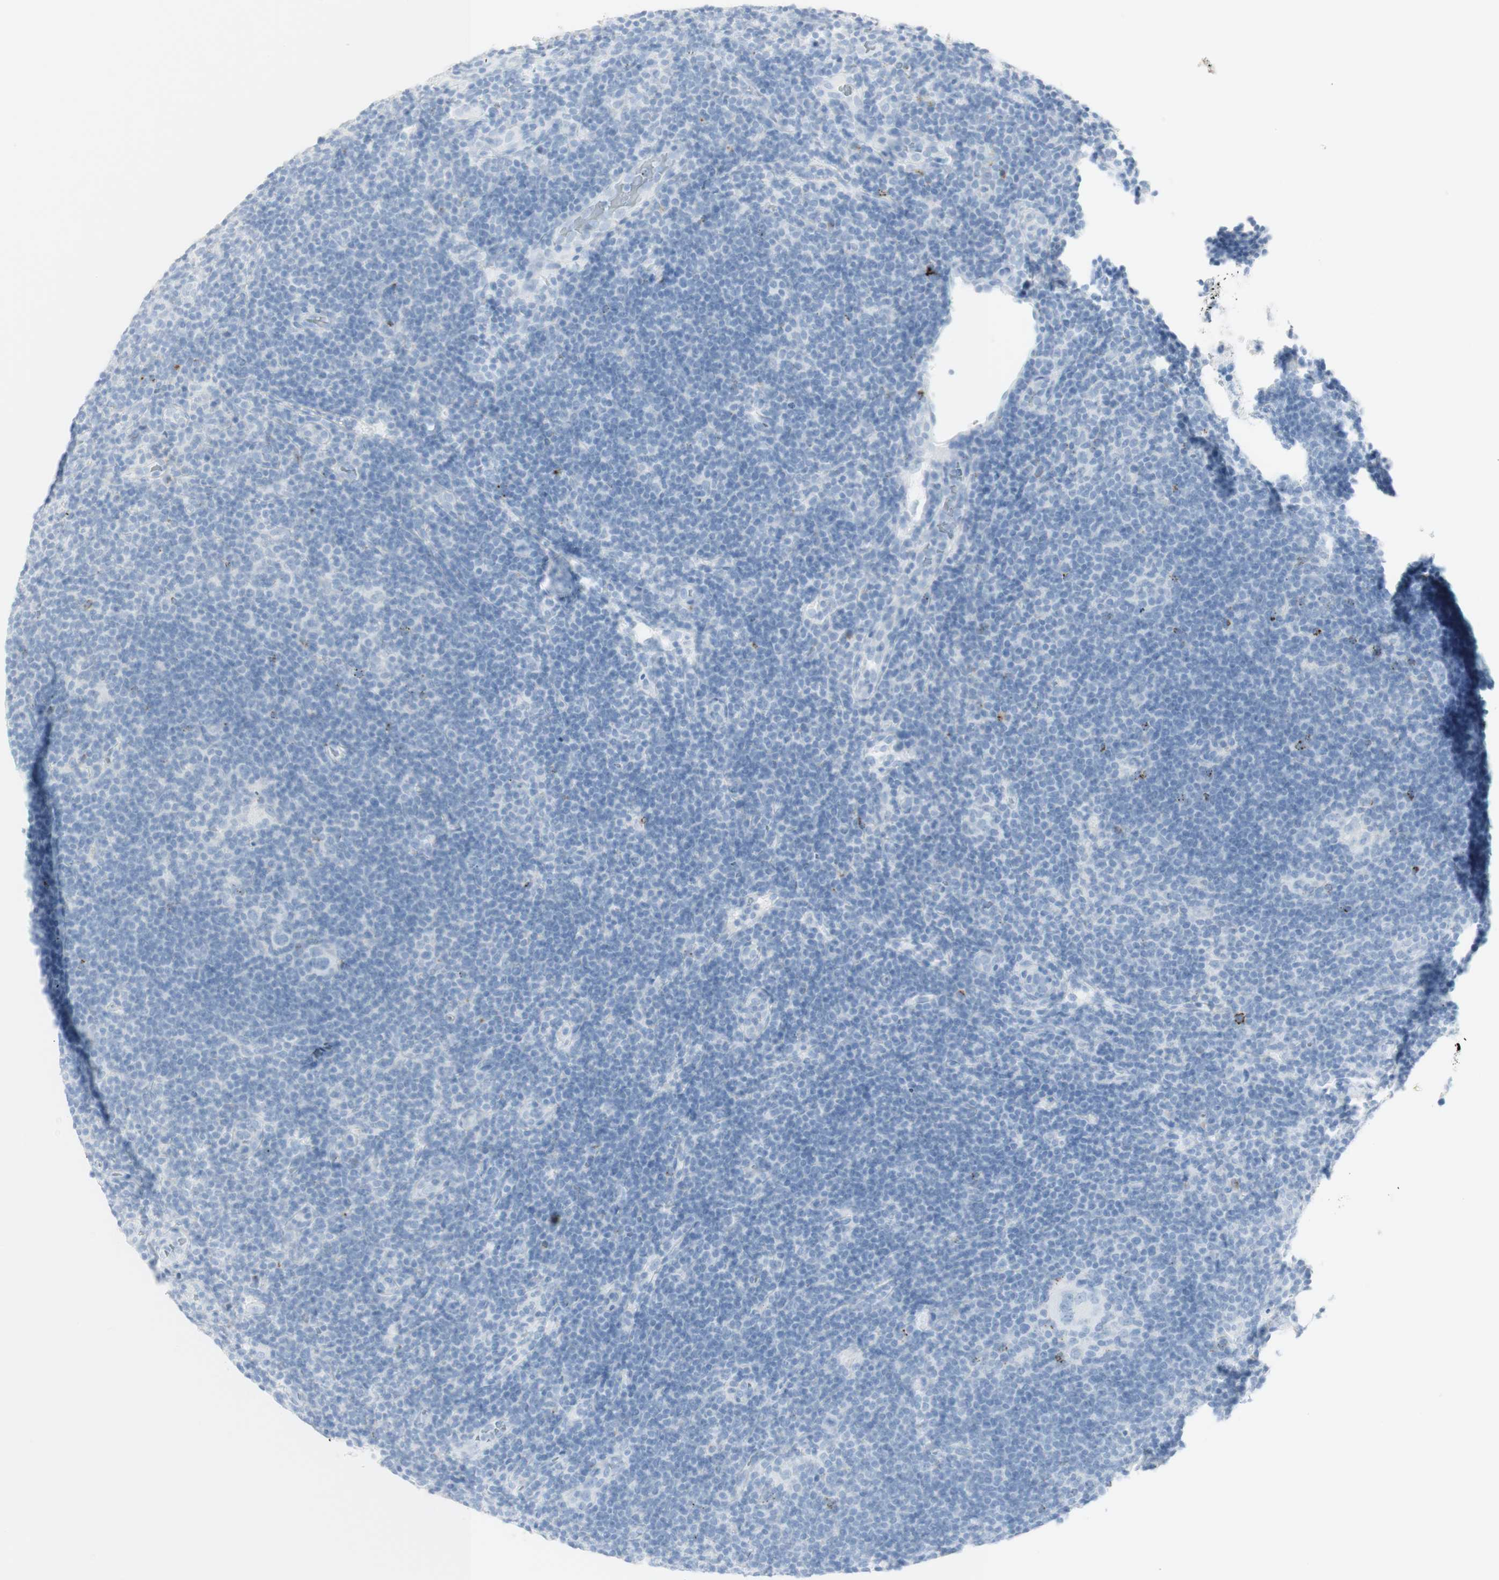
{"staining": {"intensity": "negative", "quantity": "none", "location": "none"}, "tissue": "lymphoma", "cell_type": "Tumor cells", "image_type": "cancer", "snomed": [{"axis": "morphology", "description": "Hodgkin's disease, NOS"}, {"axis": "topography", "description": "Lymph node"}], "caption": "Photomicrograph shows no significant protein staining in tumor cells of lymphoma.", "gene": "NAPSA", "patient": {"sex": "female", "age": 57}}